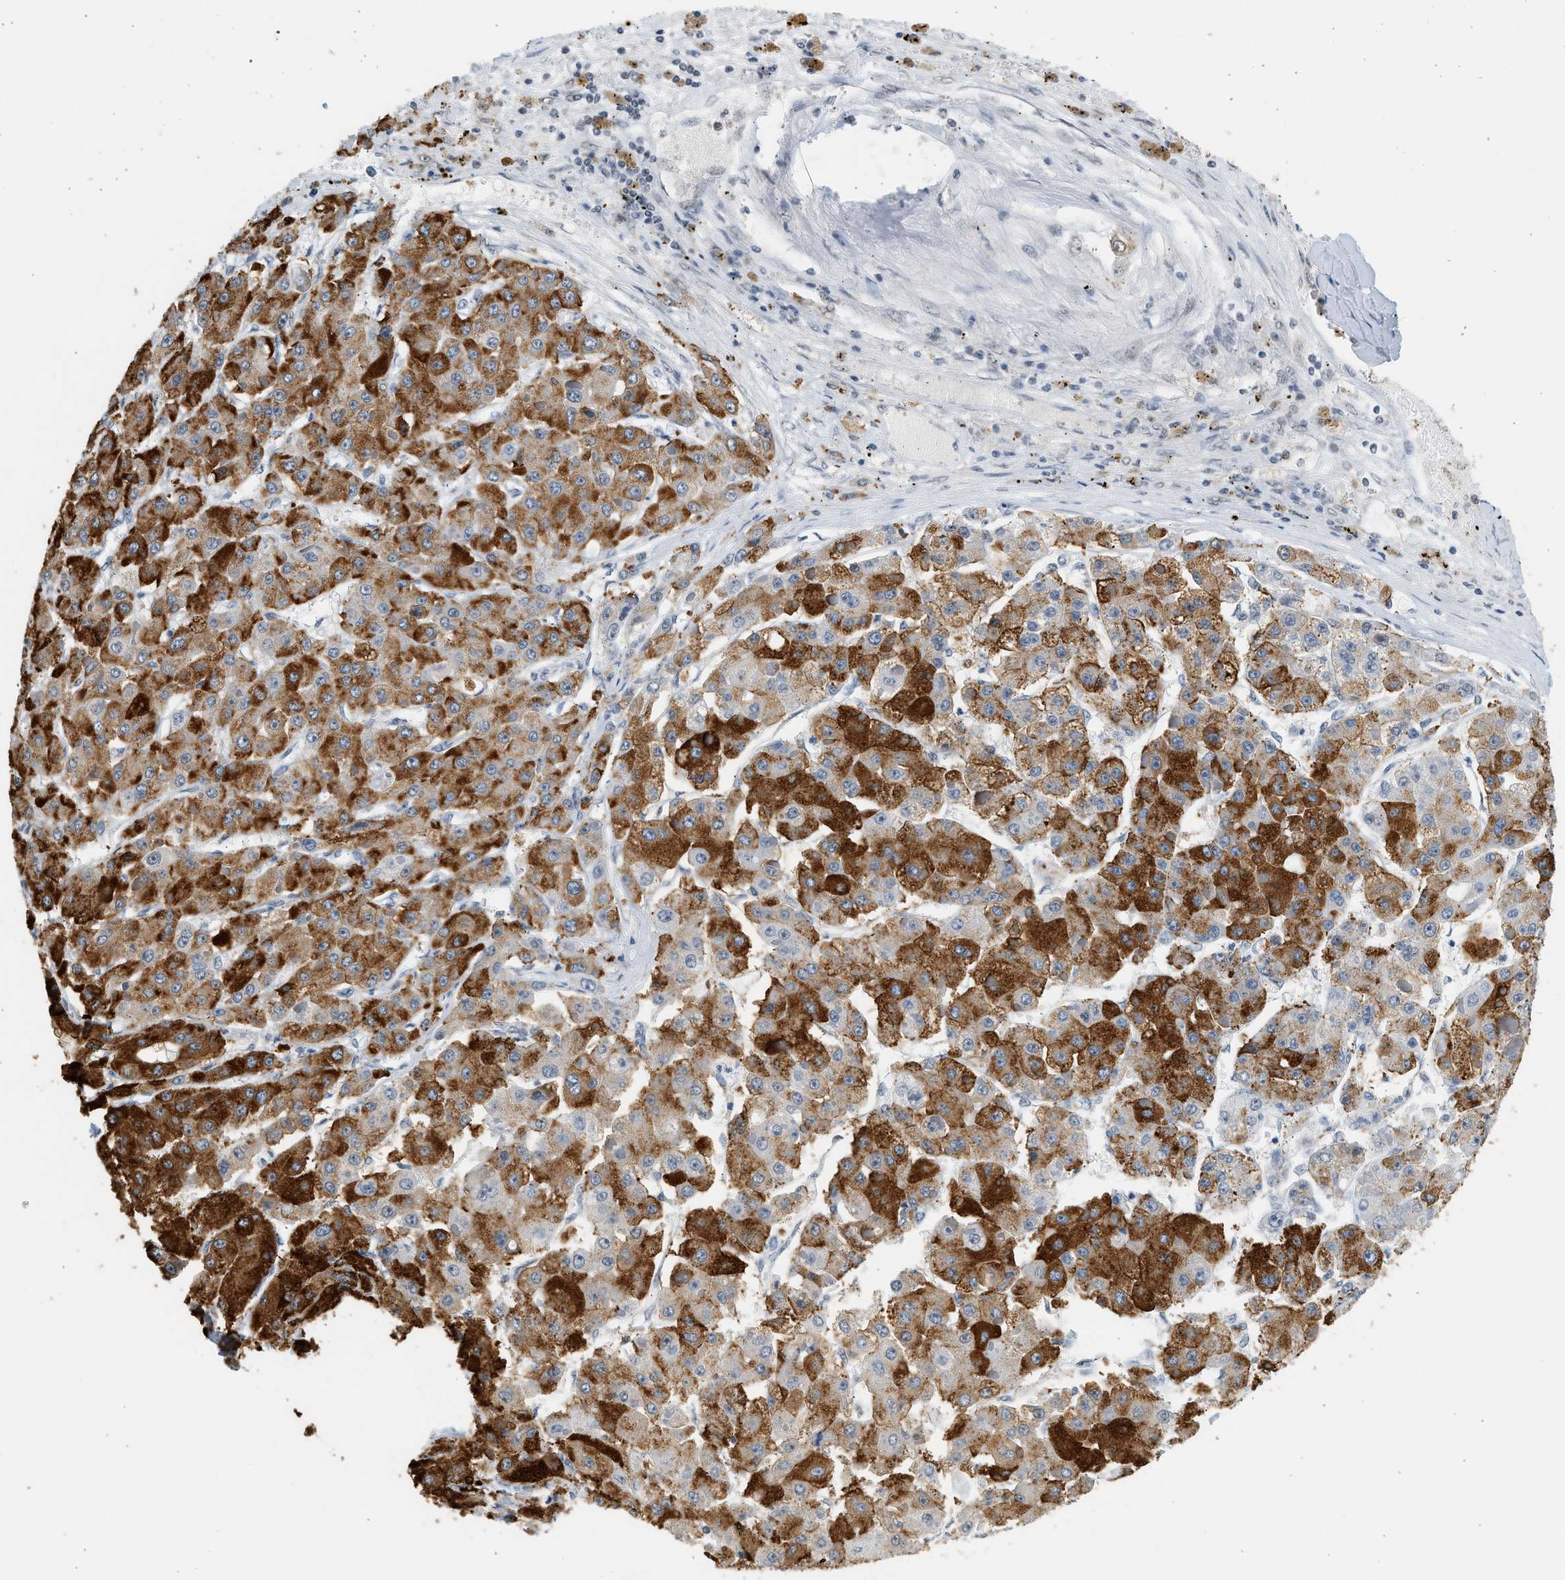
{"staining": {"intensity": "strong", "quantity": ">75%", "location": "cytoplasmic/membranous"}, "tissue": "liver cancer", "cell_type": "Tumor cells", "image_type": "cancer", "snomed": [{"axis": "morphology", "description": "Carcinoma, Hepatocellular, NOS"}, {"axis": "topography", "description": "Liver"}], "caption": "Immunohistochemical staining of human liver hepatocellular carcinoma exhibits strong cytoplasmic/membranous protein positivity in about >75% of tumor cells.", "gene": "HIPK1", "patient": {"sex": "female", "age": 73}}